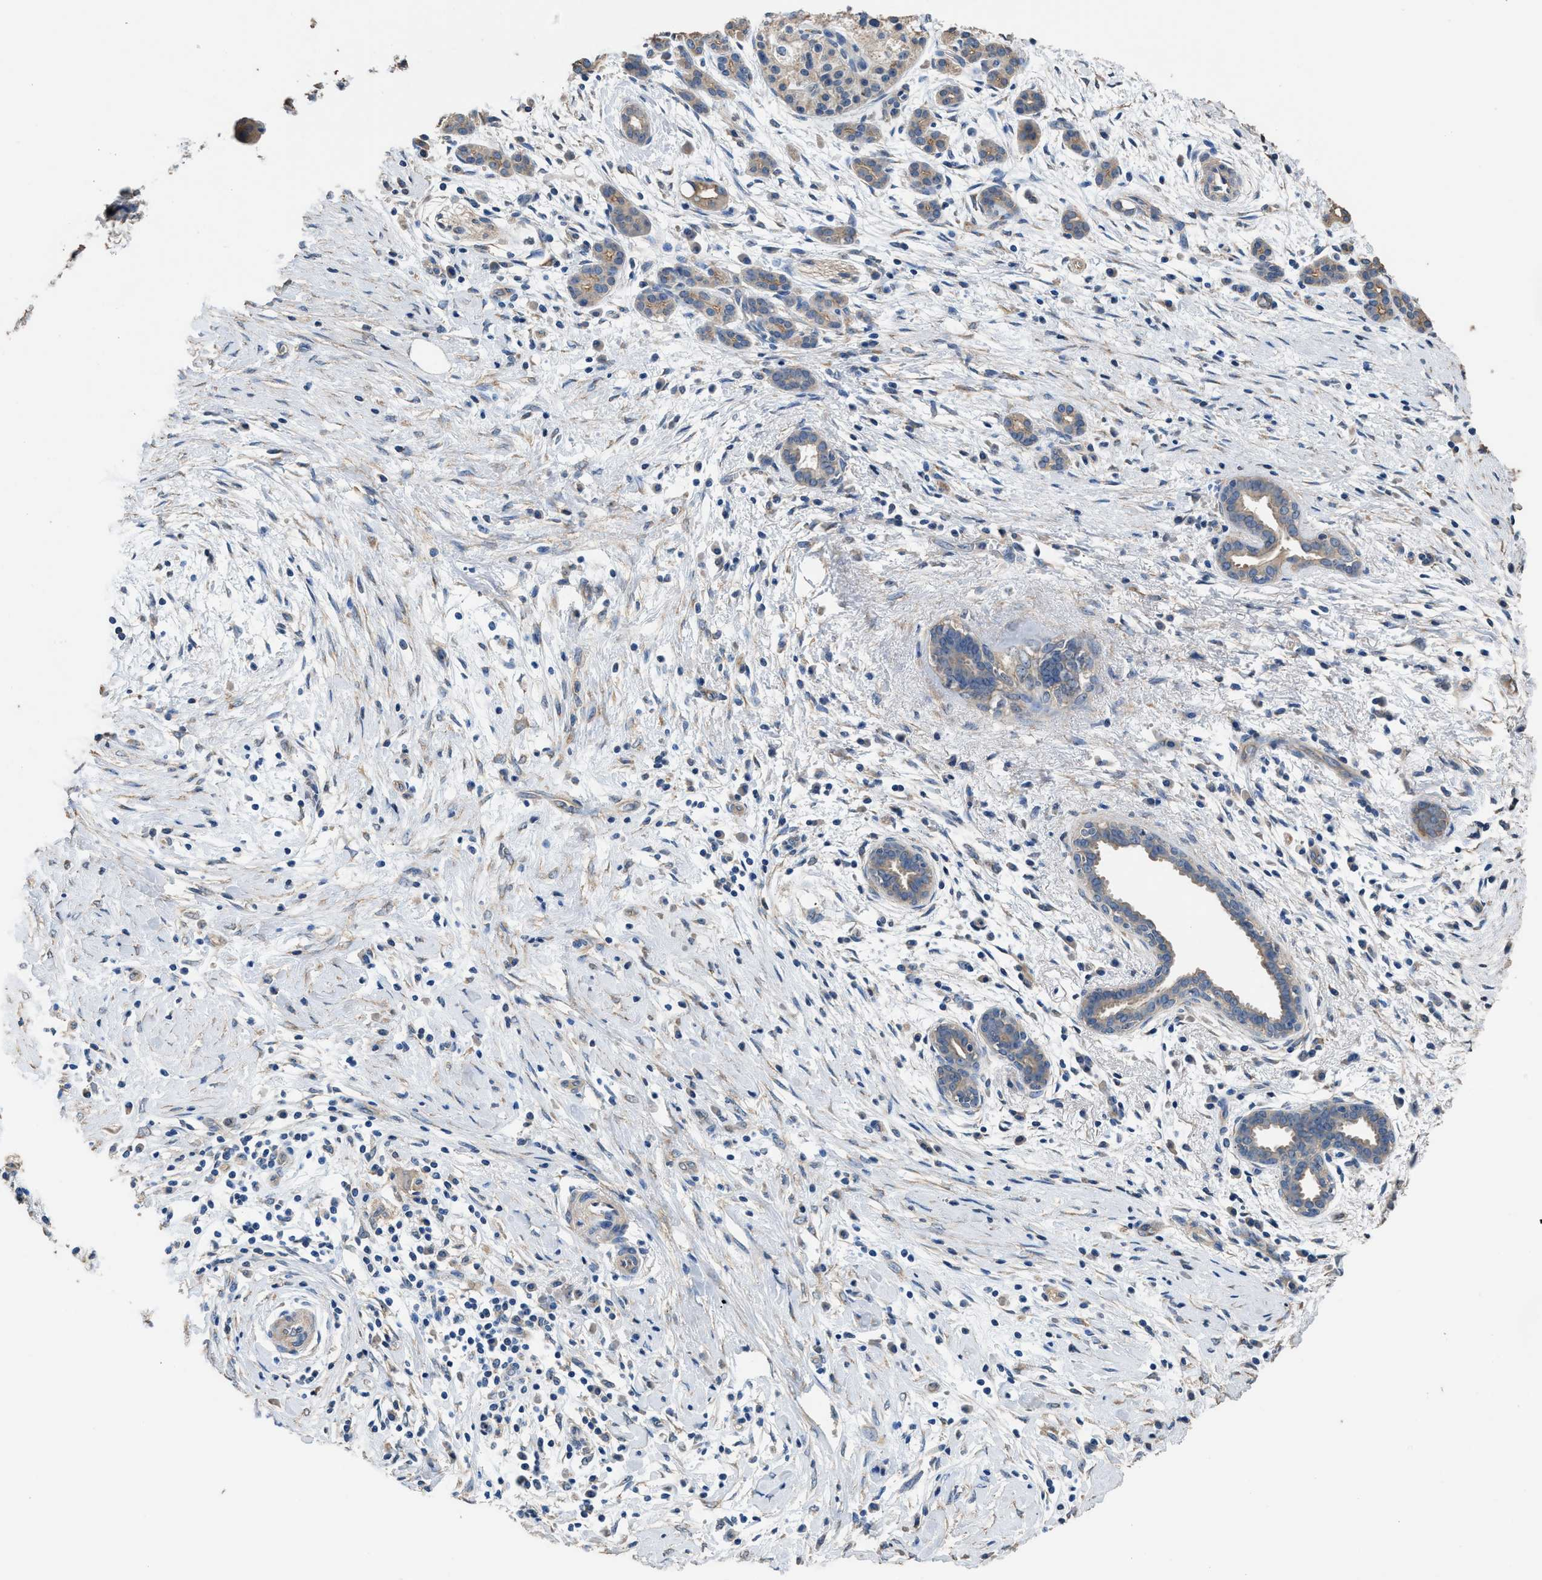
{"staining": {"intensity": "weak", "quantity": ">75%", "location": "cytoplasmic/membranous"}, "tissue": "pancreatic cancer", "cell_type": "Tumor cells", "image_type": "cancer", "snomed": [{"axis": "morphology", "description": "Adenocarcinoma, NOS"}, {"axis": "topography", "description": "Pancreas"}], "caption": "Adenocarcinoma (pancreatic) tissue reveals weak cytoplasmic/membranous staining in approximately >75% of tumor cells, visualized by immunohistochemistry.", "gene": "ITSN1", "patient": {"sex": "female", "age": 70}}